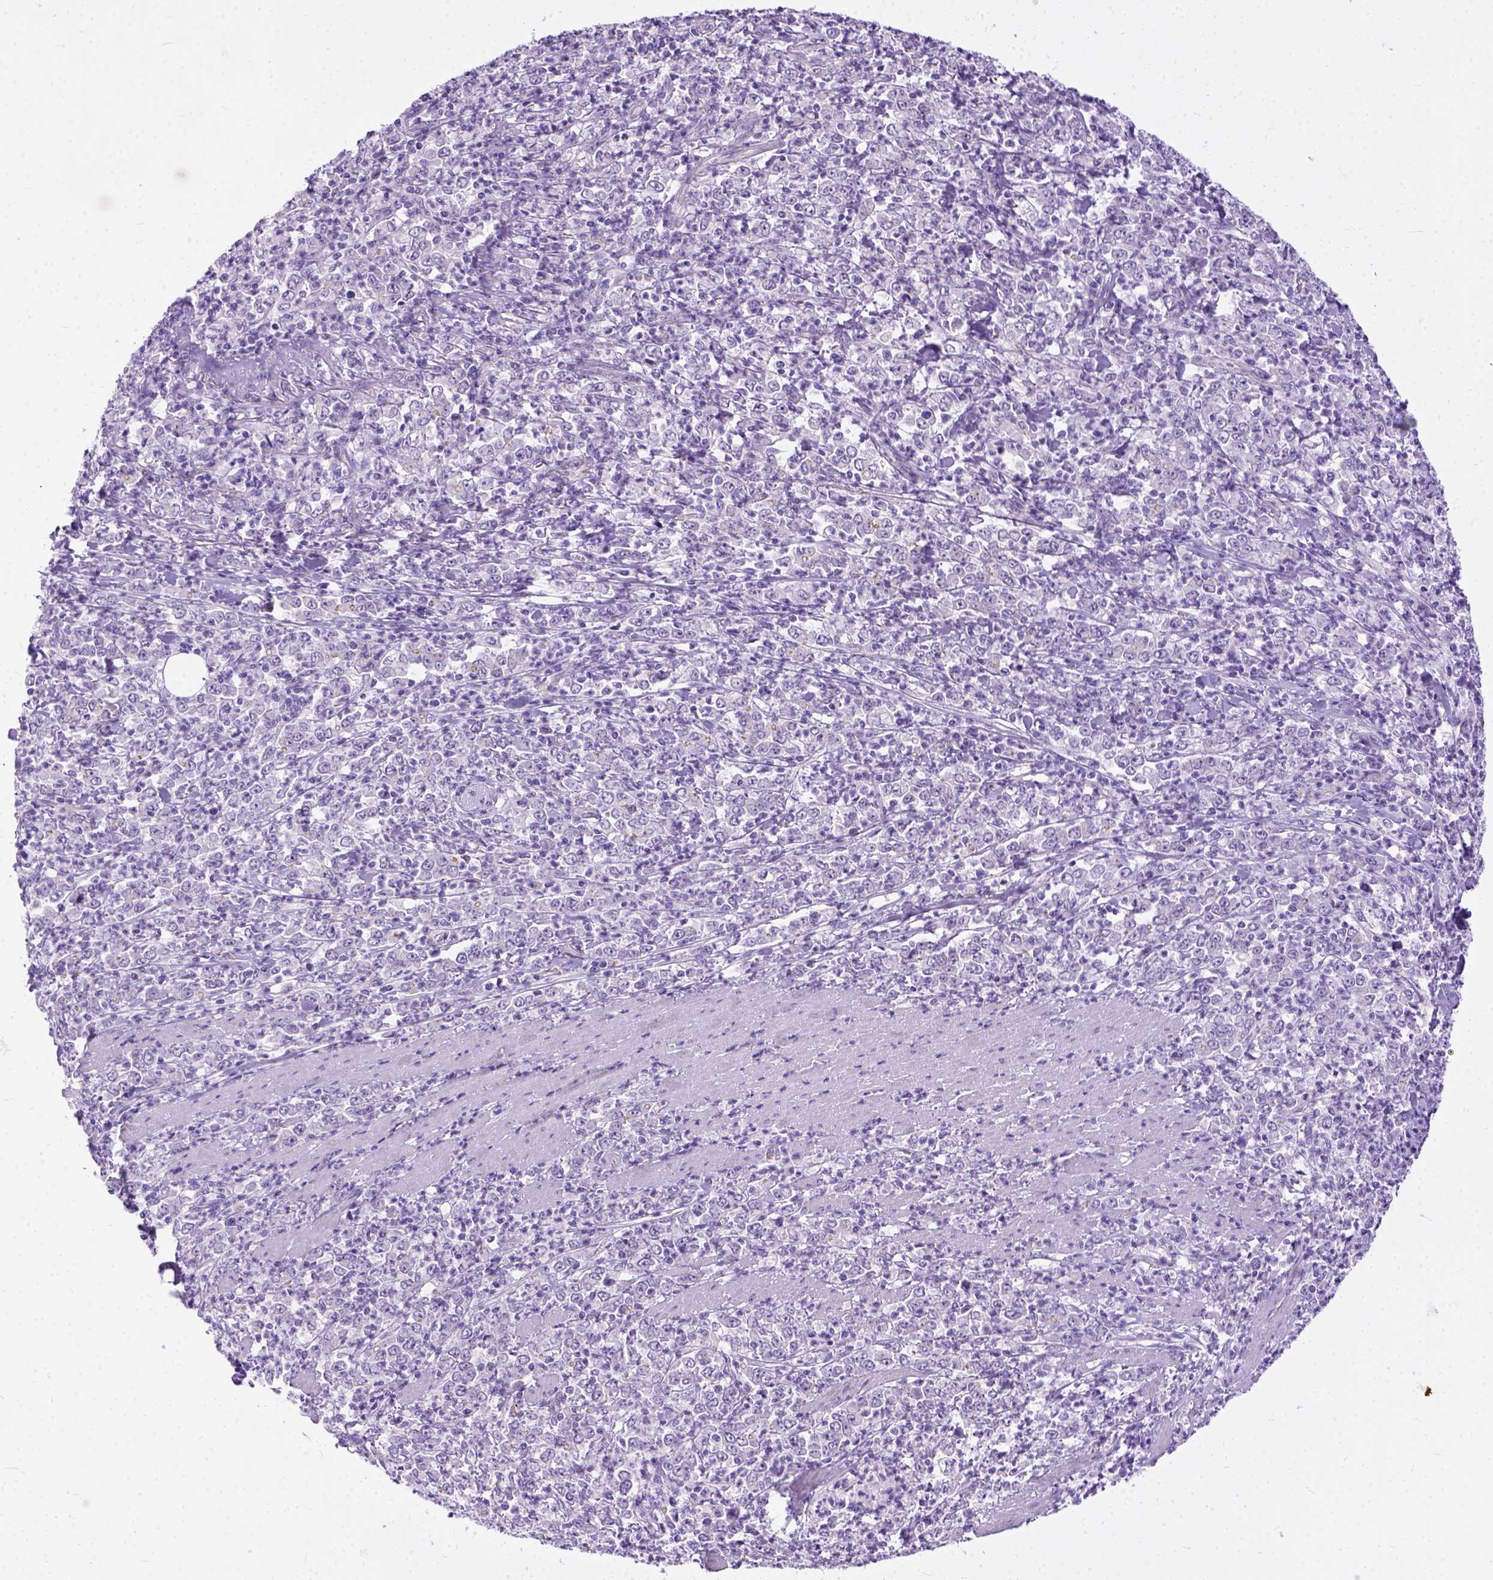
{"staining": {"intensity": "negative", "quantity": "none", "location": "none"}, "tissue": "stomach cancer", "cell_type": "Tumor cells", "image_type": "cancer", "snomed": [{"axis": "morphology", "description": "Adenocarcinoma, NOS"}, {"axis": "topography", "description": "Stomach, lower"}], "caption": "A high-resolution photomicrograph shows immunohistochemistry (IHC) staining of adenocarcinoma (stomach), which shows no significant staining in tumor cells.", "gene": "ADGRF1", "patient": {"sex": "female", "age": 71}}